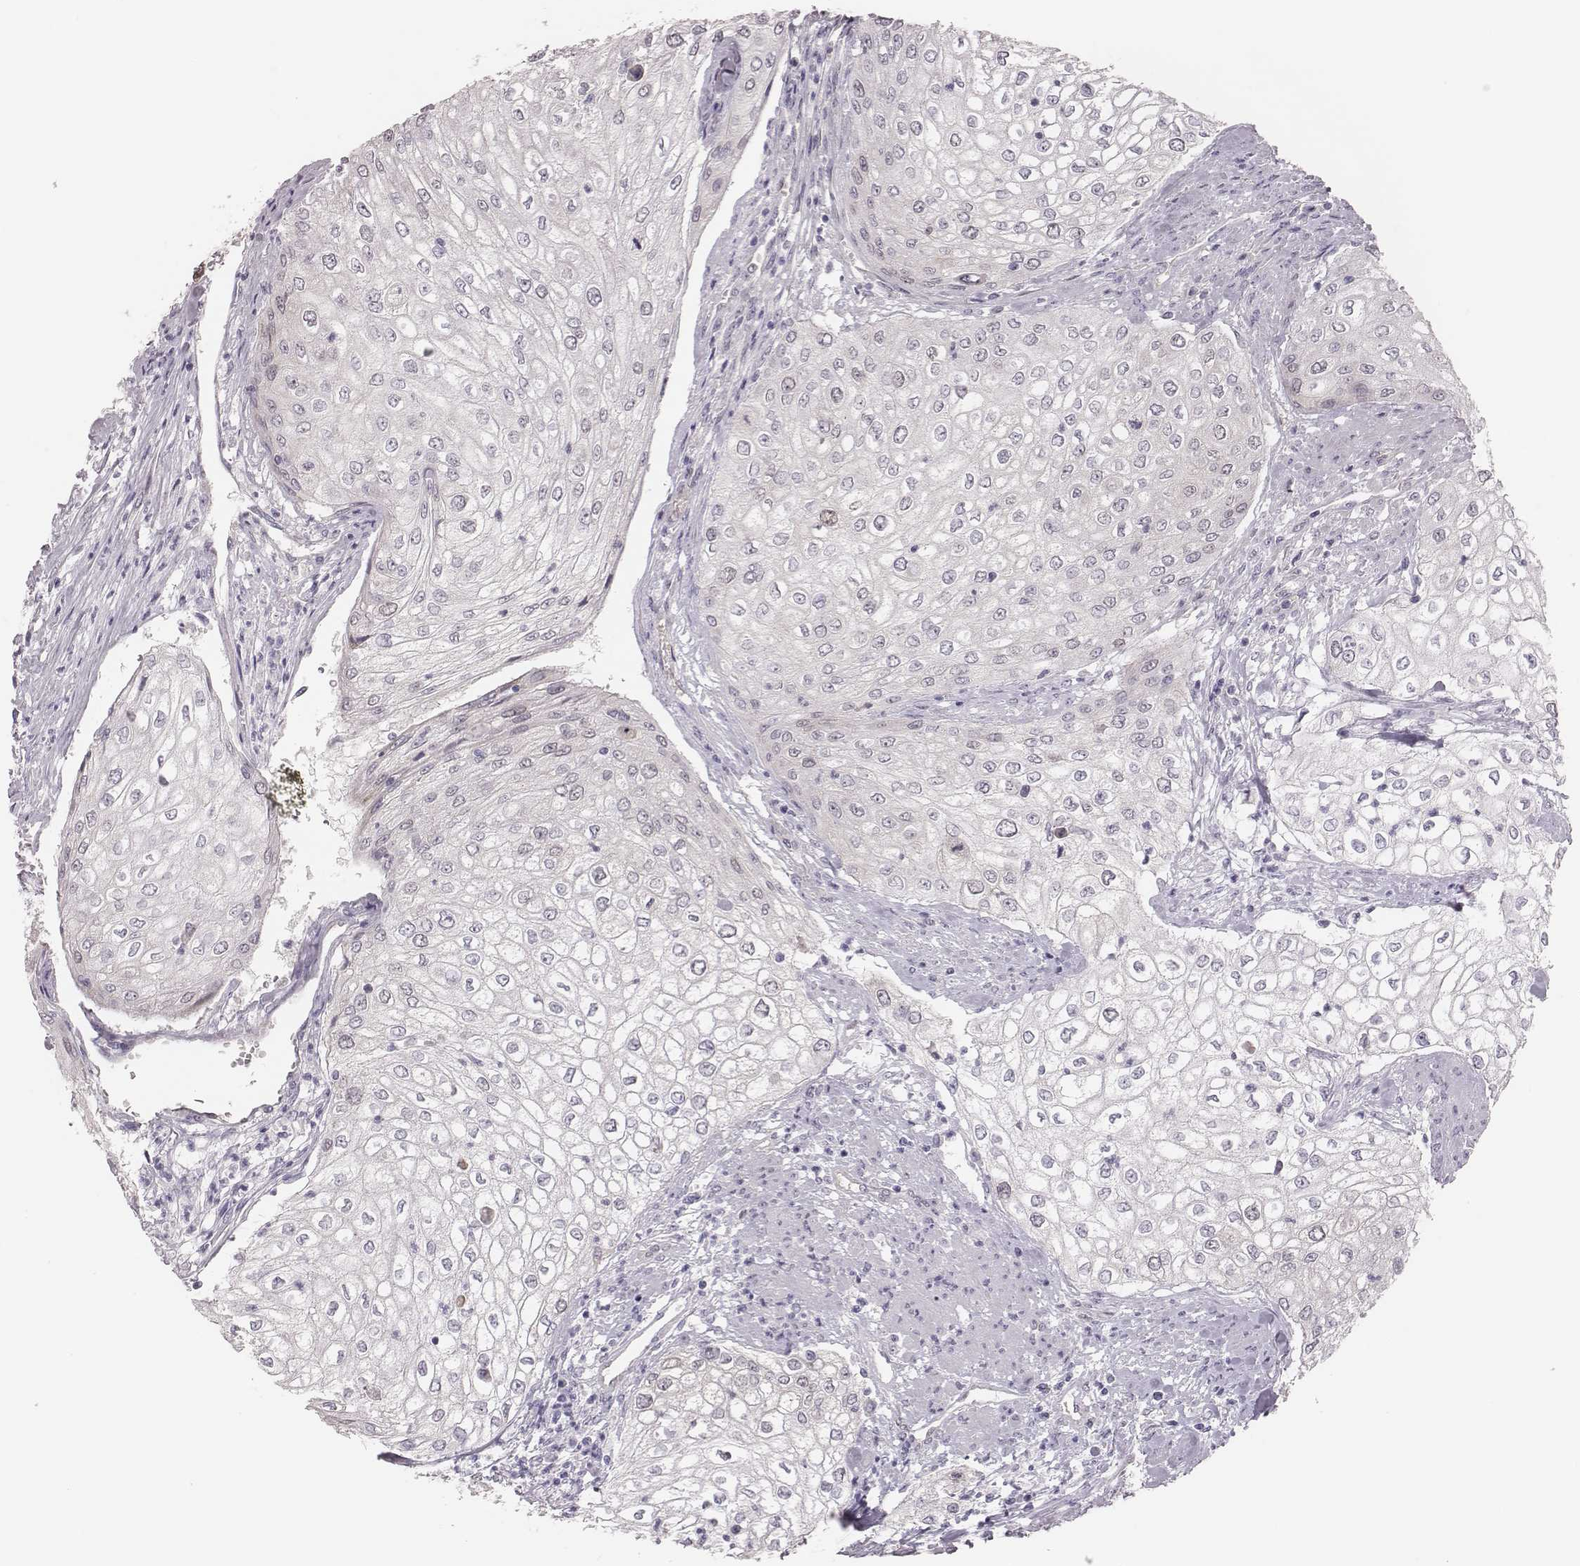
{"staining": {"intensity": "negative", "quantity": "none", "location": "none"}, "tissue": "urothelial cancer", "cell_type": "Tumor cells", "image_type": "cancer", "snomed": [{"axis": "morphology", "description": "Urothelial carcinoma, High grade"}, {"axis": "topography", "description": "Urinary bladder"}], "caption": "A high-resolution histopathology image shows immunohistochemistry (IHC) staining of urothelial carcinoma (high-grade), which displays no significant positivity in tumor cells.", "gene": "PBK", "patient": {"sex": "male", "age": 62}}